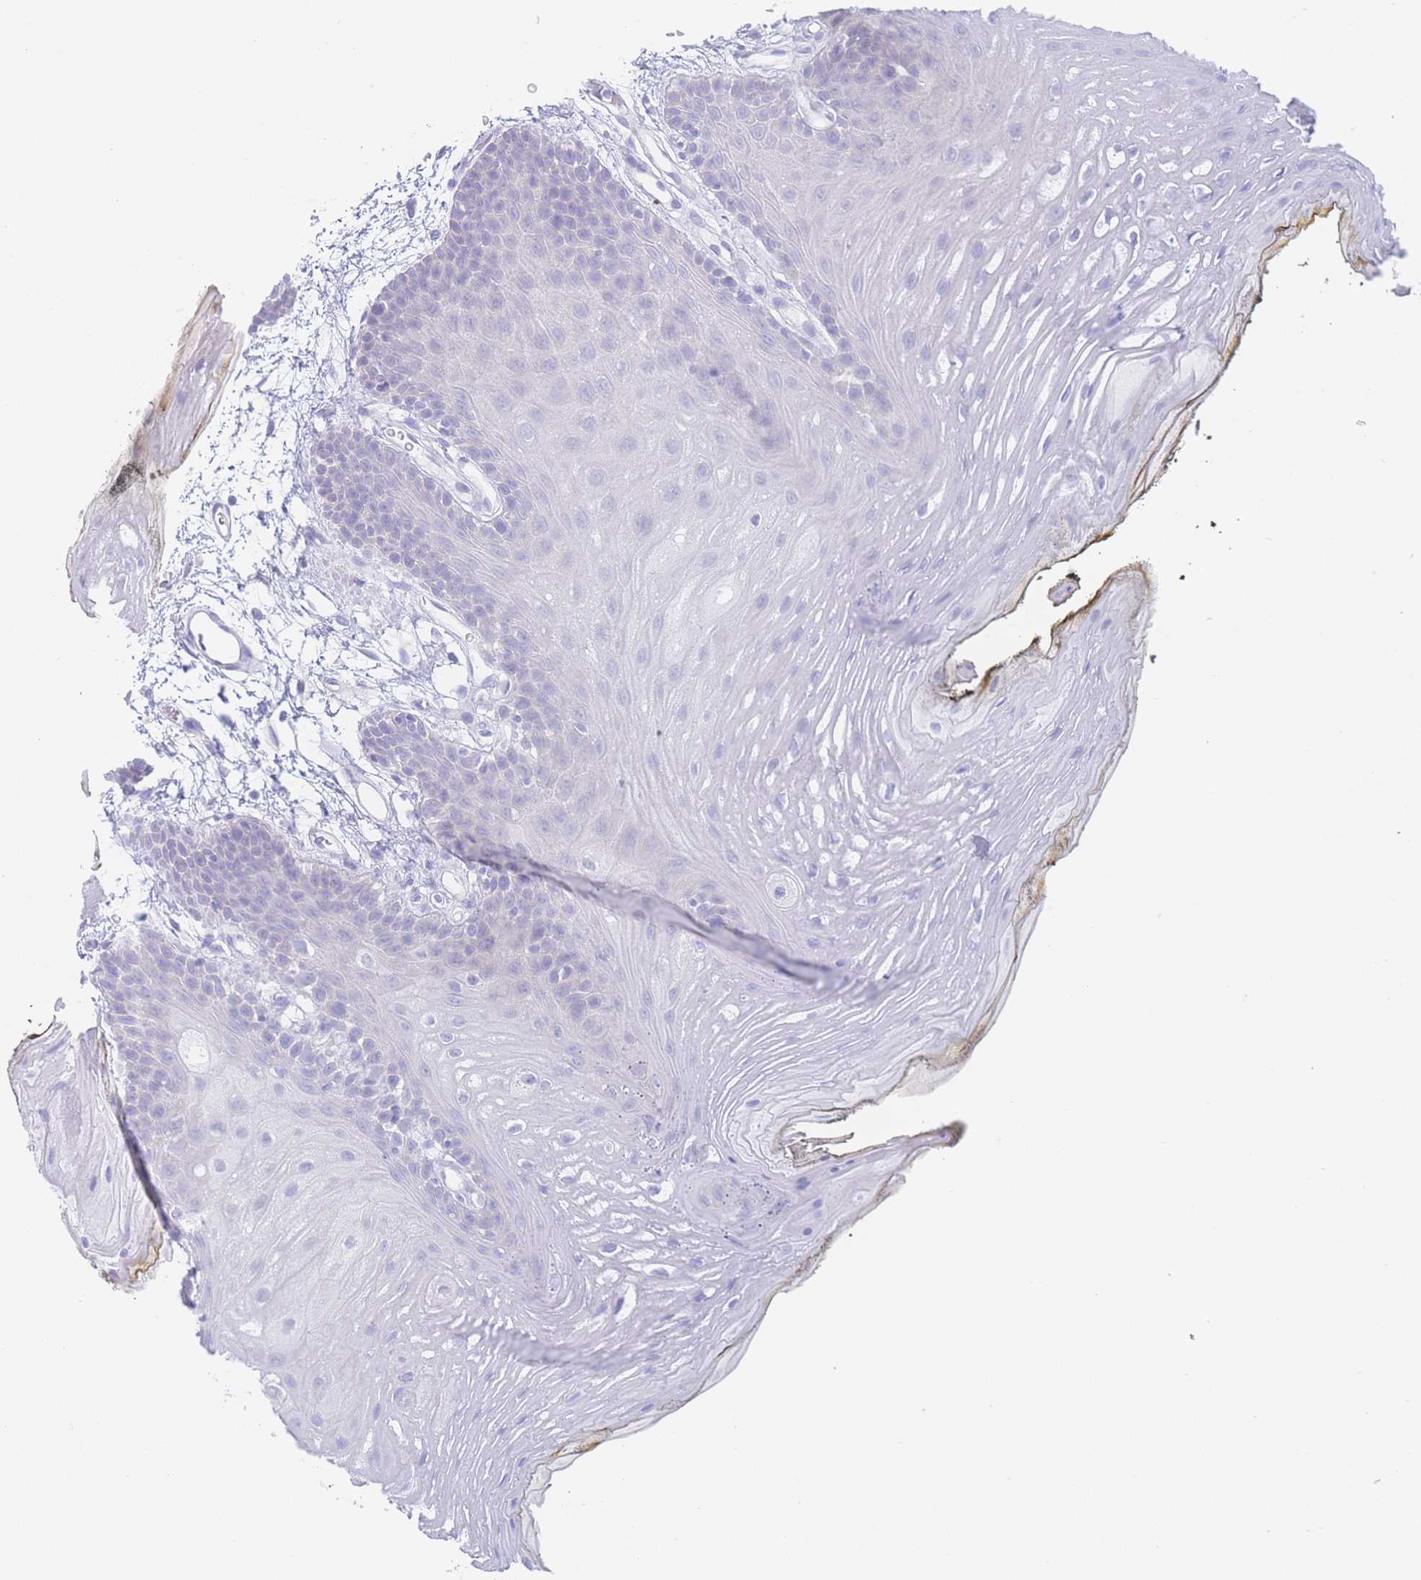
{"staining": {"intensity": "negative", "quantity": "none", "location": "none"}, "tissue": "oral mucosa", "cell_type": "Squamous epithelial cells", "image_type": "normal", "snomed": [{"axis": "morphology", "description": "Normal tissue, NOS"}, {"axis": "topography", "description": "Oral tissue"}, {"axis": "topography", "description": "Tounge, NOS"}], "caption": "This is an immunohistochemistry (IHC) micrograph of benign oral mucosa. There is no staining in squamous epithelial cells.", "gene": "LZTFL1", "patient": {"sex": "female", "age": 81}}